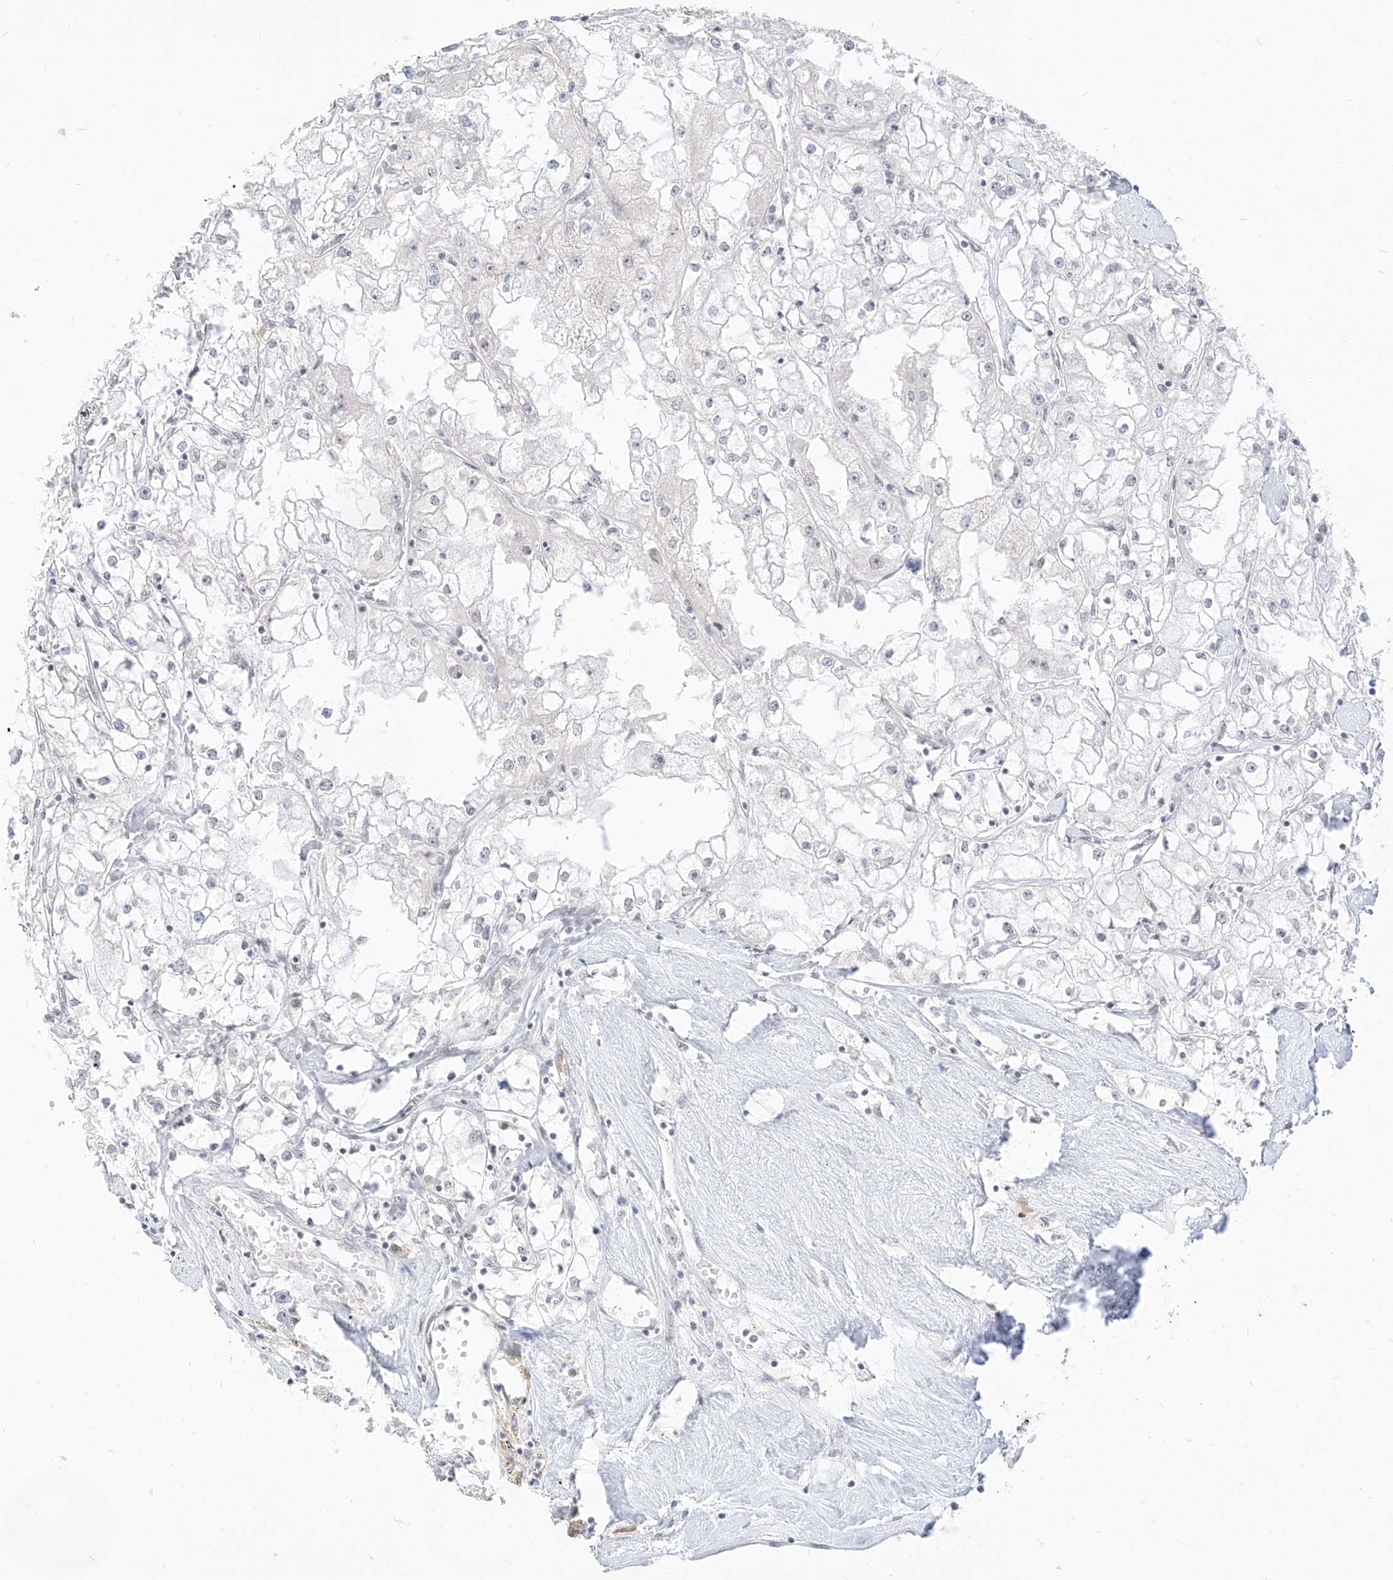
{"staining": {"intensity": "negative", "quantity": "none", "location": "none"}, "tissue": "renal cancer", "cell_type": "Tumor cells", "image_type": "cancer", "snomed": [{"axis": "morphology", "description": "Adenocarcinoma, NOS"}, {"axis": "topography", "description": "Kidney"}], "caption": "This is an immunohistochemistry (IHC) image of renal cancer (adenocarcinoma). There is no staining in tumor cells.", "gene": "SUPT5H", "patient": {"sex": "male", "age": 56}}